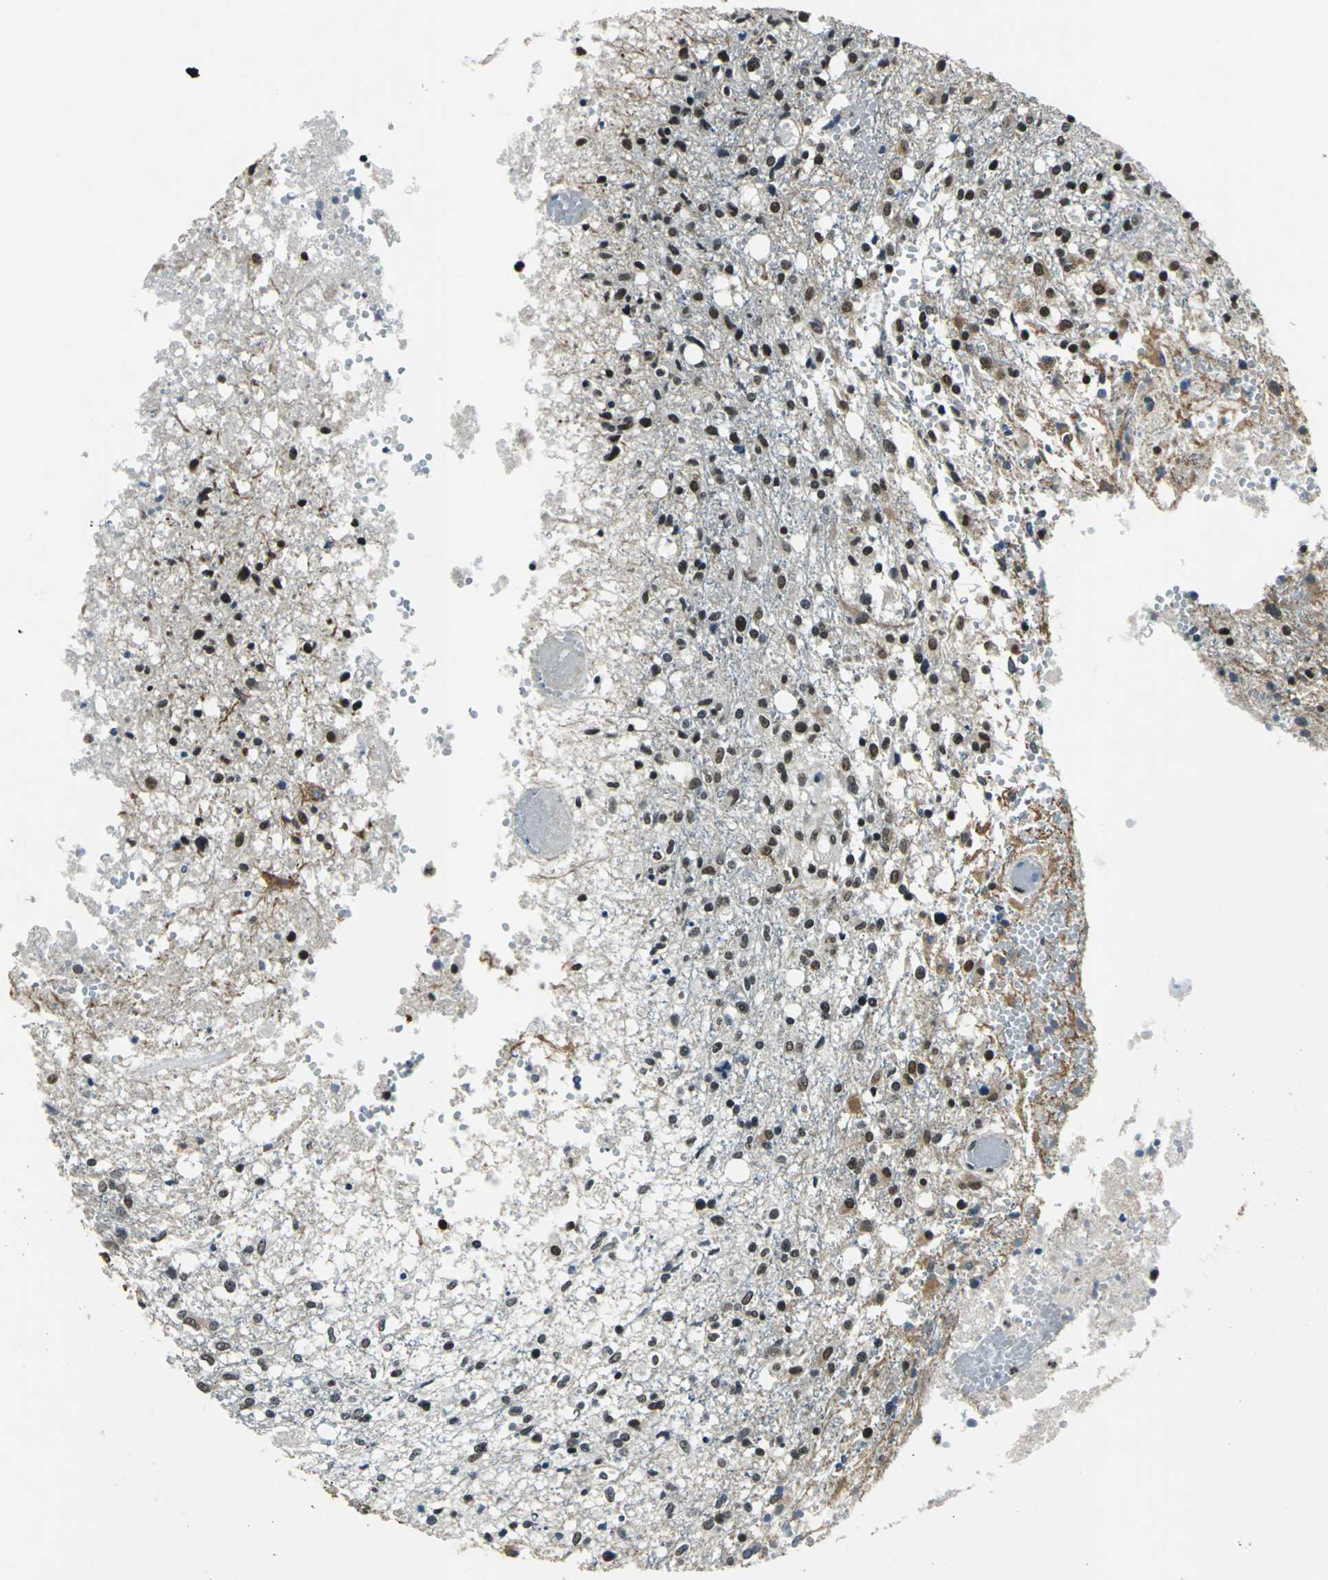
{"staining": {"intensity": "strong", "quantity": "25%-75%", "location": "nuclear"}, "tissue": "glioma", "cell_type": "Tumor cells", "image_type": "cancer", "snomed": [{"axis": "morphology", "description": "Glioma, malignant, High grade"}, {"axis": "topography", "description": "Cerebral cortex"}], "caption": "Protein expression analysis of glioma demonstrates strong nuclear expression in approximately 25%-75% of tumor cells.", "gene": "RBM14", "patient": {"sex": "male", "age": 76}}